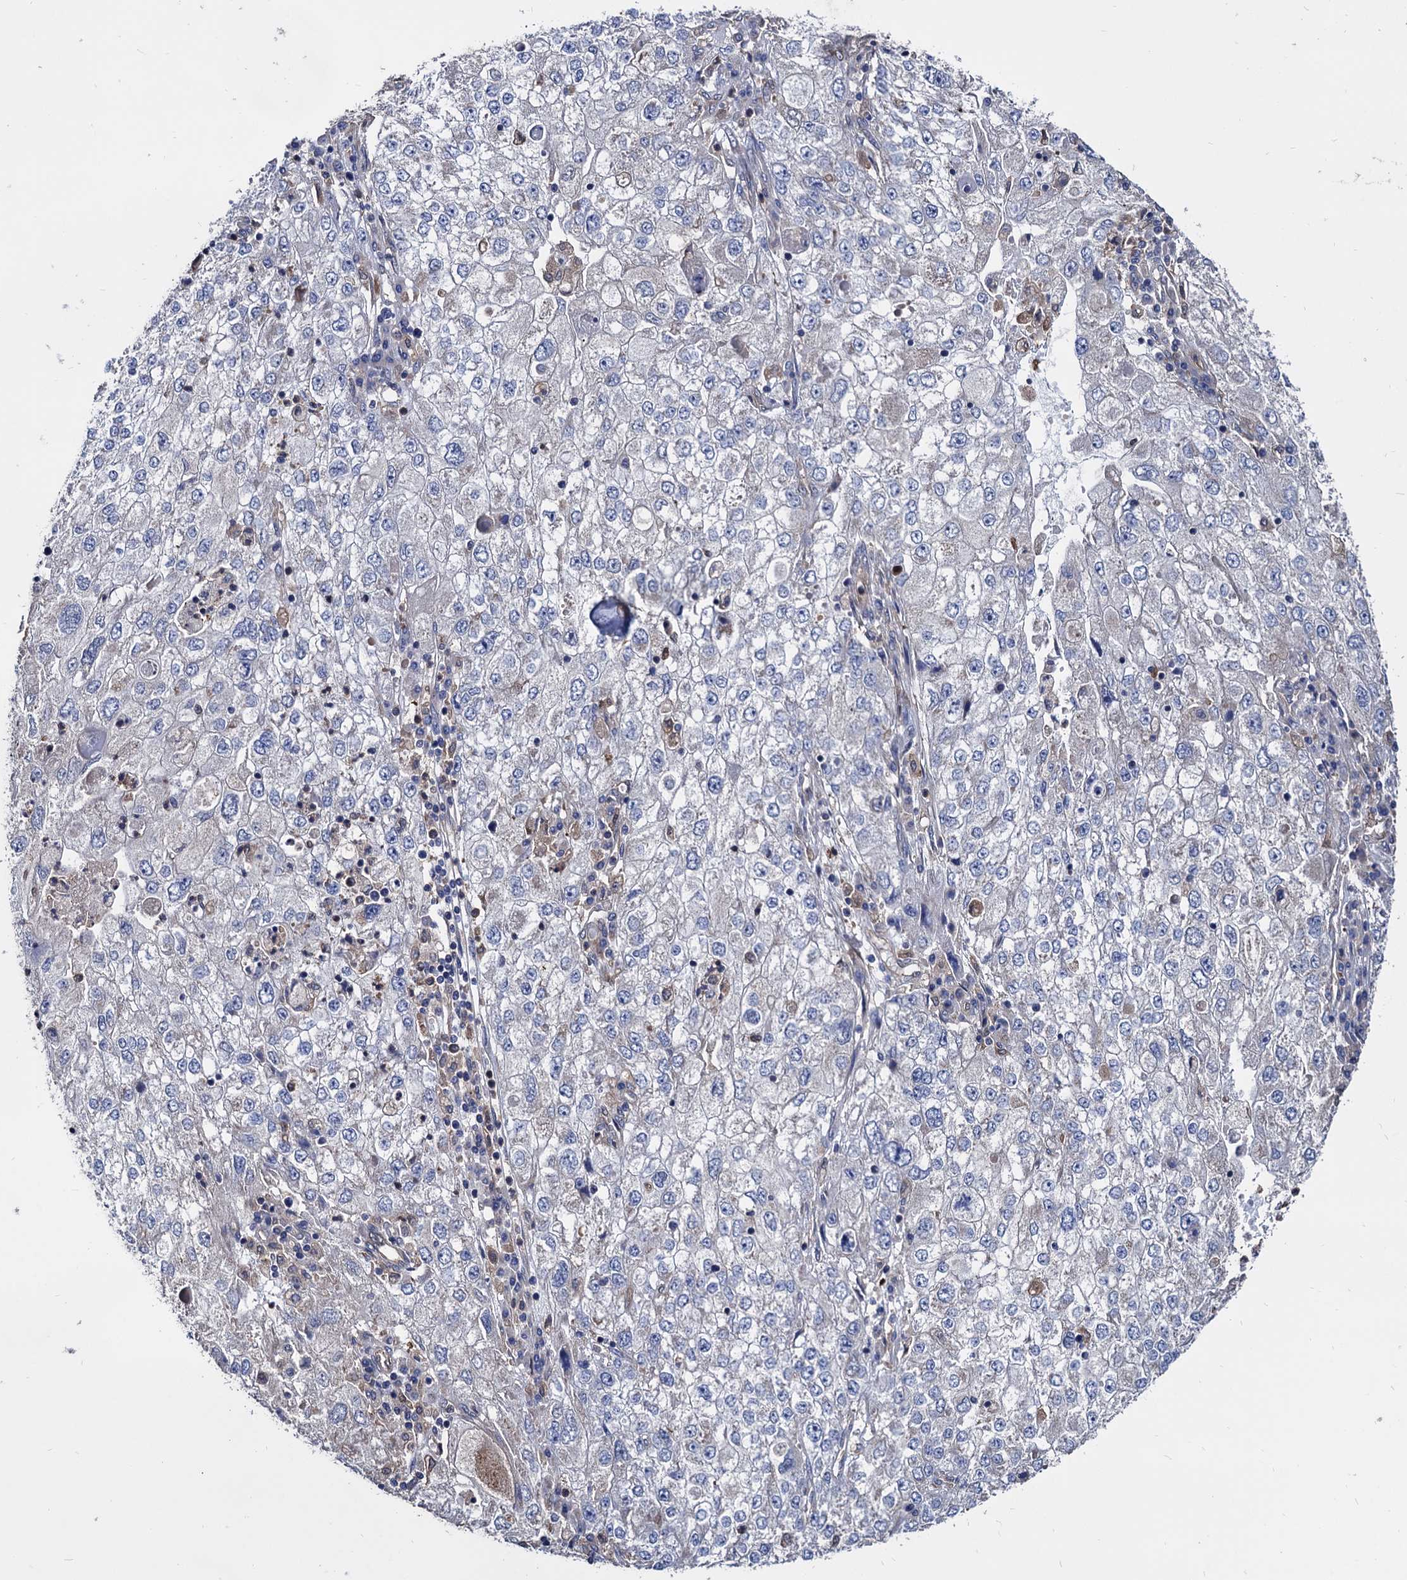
{"staining": {"intensity": "negative", "quantity": "none", "location": "none"}, "tissue": "endometrial cancer", "cell_type": "Tumor cells", "image_type": "cancer", "snomed": [{"axis": "morphology", "description": "Adenocarcinoma, NOS"}, {"axis": "topography", "description": "Endometrium"}], "caption": "Immunohistochemical staining of adenocarcinoma (endometrial) shows no significant expression in tumor cells.", "gene": "CPPED1", "patient": {"sex": "female", "age": 49}}